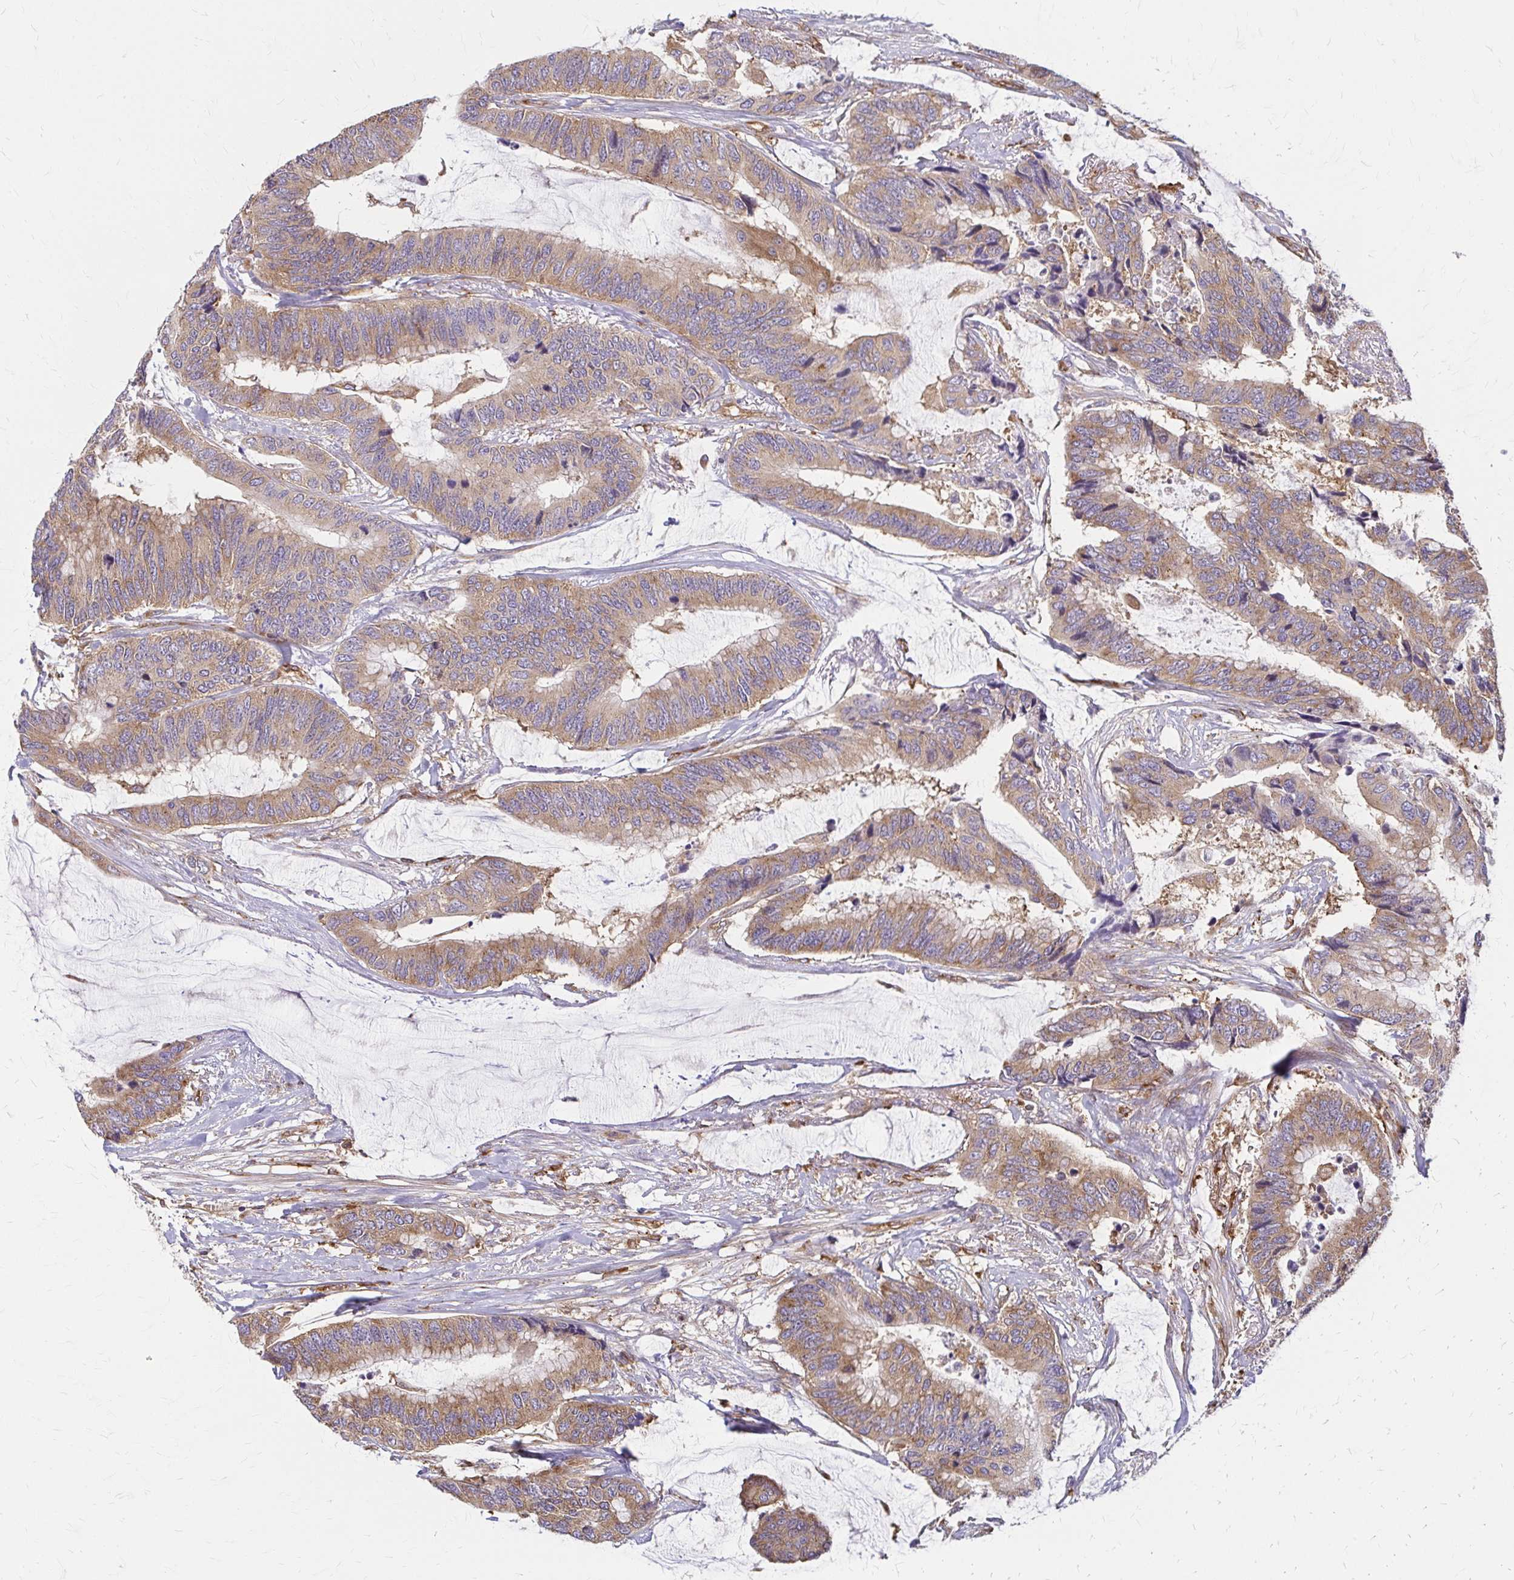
{"staining": {"intensity": "moderate", "quantity": ">75%", "location": "cytoplasmic/membranous"}, "tissue": "colorectal cancer", "cell_type": "Tumor cells", "image_type": "cancer", "snomed": [{"axis": "morphology", "description": "Adenocarcinoma, NOS"}, {"axis": "topography", "description": "Rectum"}], "caption": "Moderate cytoplasmic/membranous staining is identified in about >75% of tumor cells in adenocarcinoma (colorectal). The protein of interest is stained brown, and the nuclei are stained in blue (DAB (3,3'-diaminobenzidine) IHC with brightfield microscopy, high magnification).", "gene": "WASF2", "patient": {"sex": "female", "age": 59}}